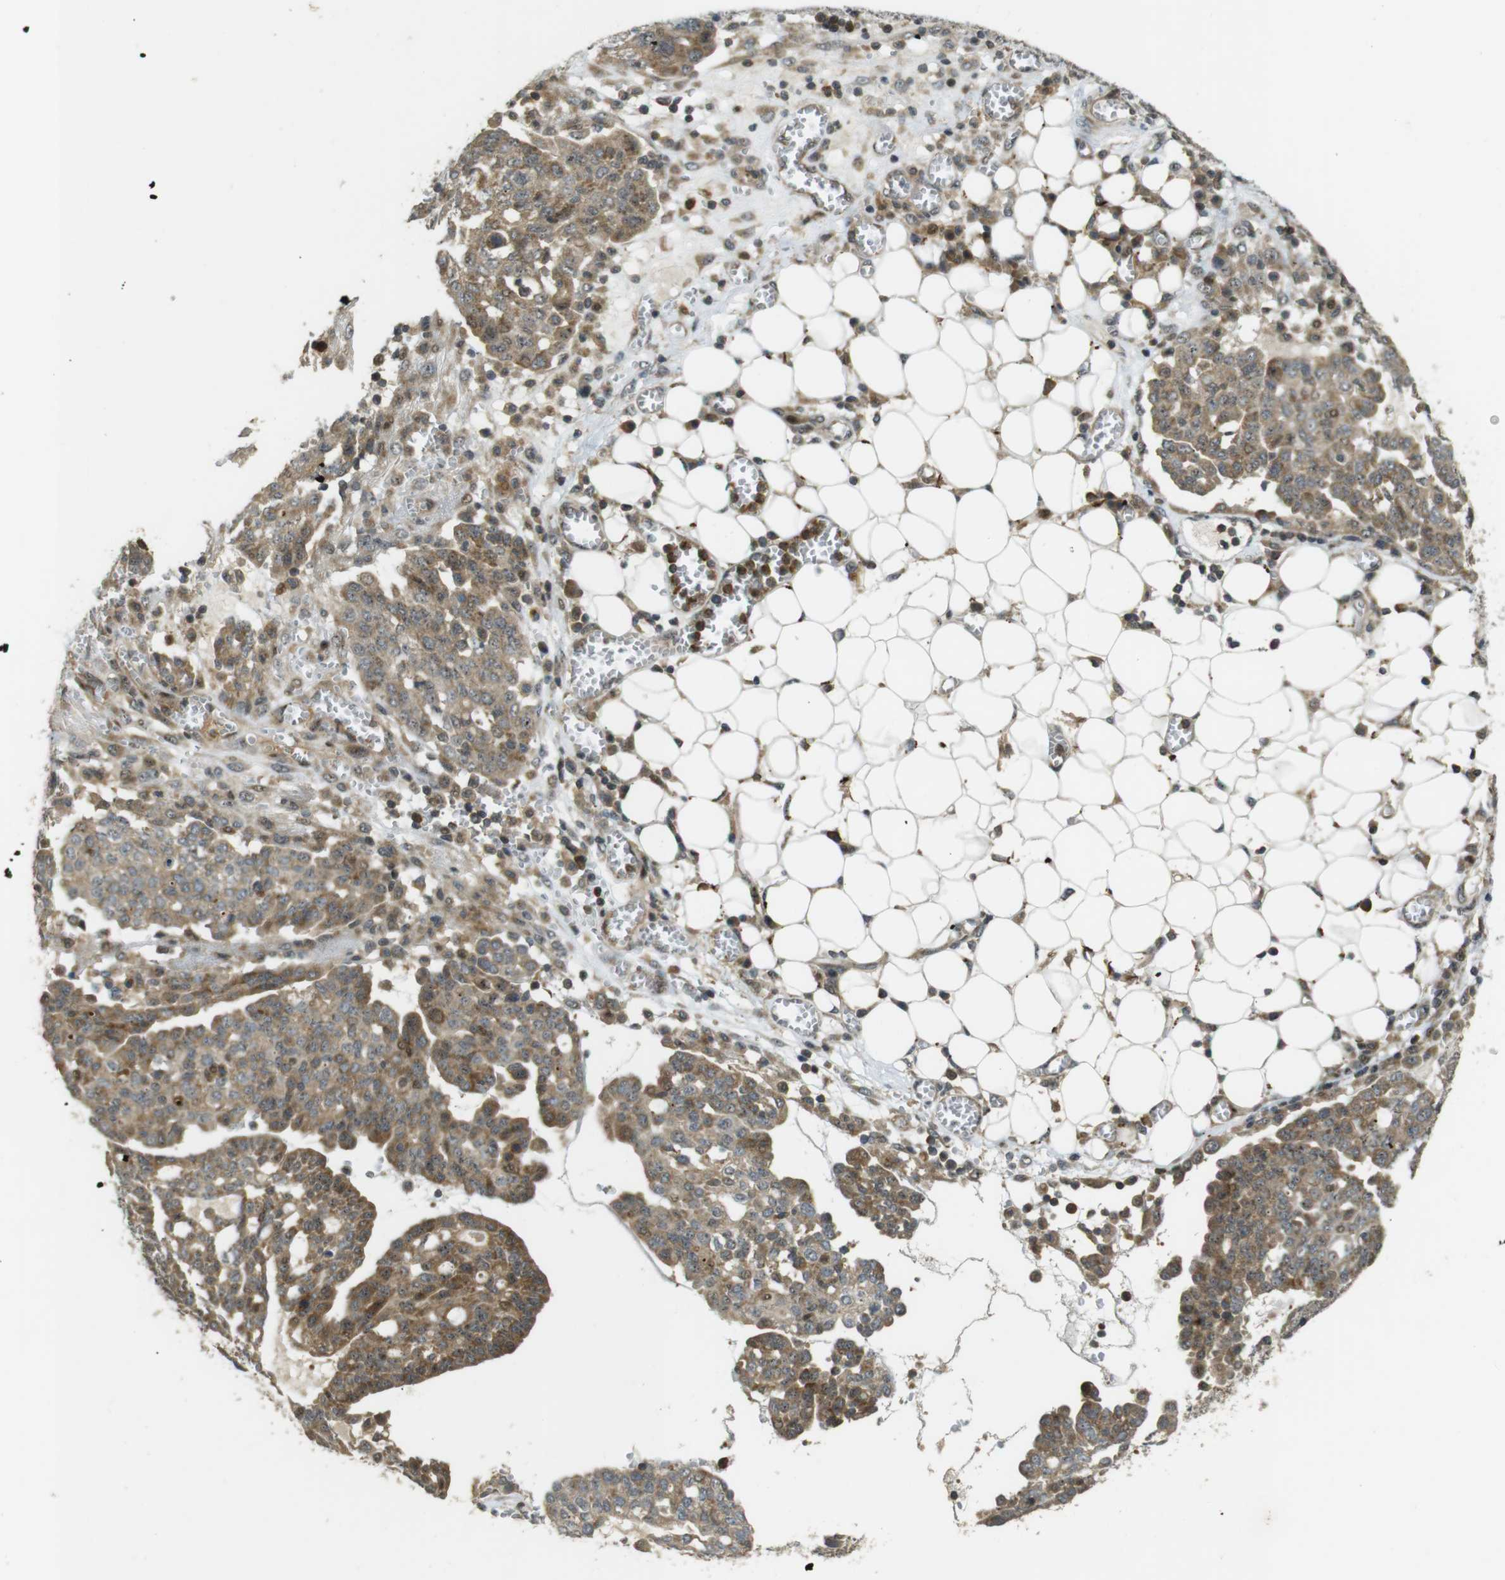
{"staining": {"intensity": "moderate", "quantity": ">75%", "location": "cytoplasmic/membranous"}, "tissue": "ovarian cancer", "cell_type": "Tumor cells", "image_type": "cancer", "snomed": [{"axis": "morphology", "description": "Cystadenocarcinoma, serous, NOS"}, {"axis": "topography", "description": "Soft tissue"}, {"axis": "topography", "description": "Ovary"}], "caption": "Ovarian cancer tissue exhibits moderate cytoplasmic/membranous positivity in about >75% of tumor cells, visualized by immunohistochemistry.", "gene": "TMX3", "patient": {"sex": "female", "age": 57}}